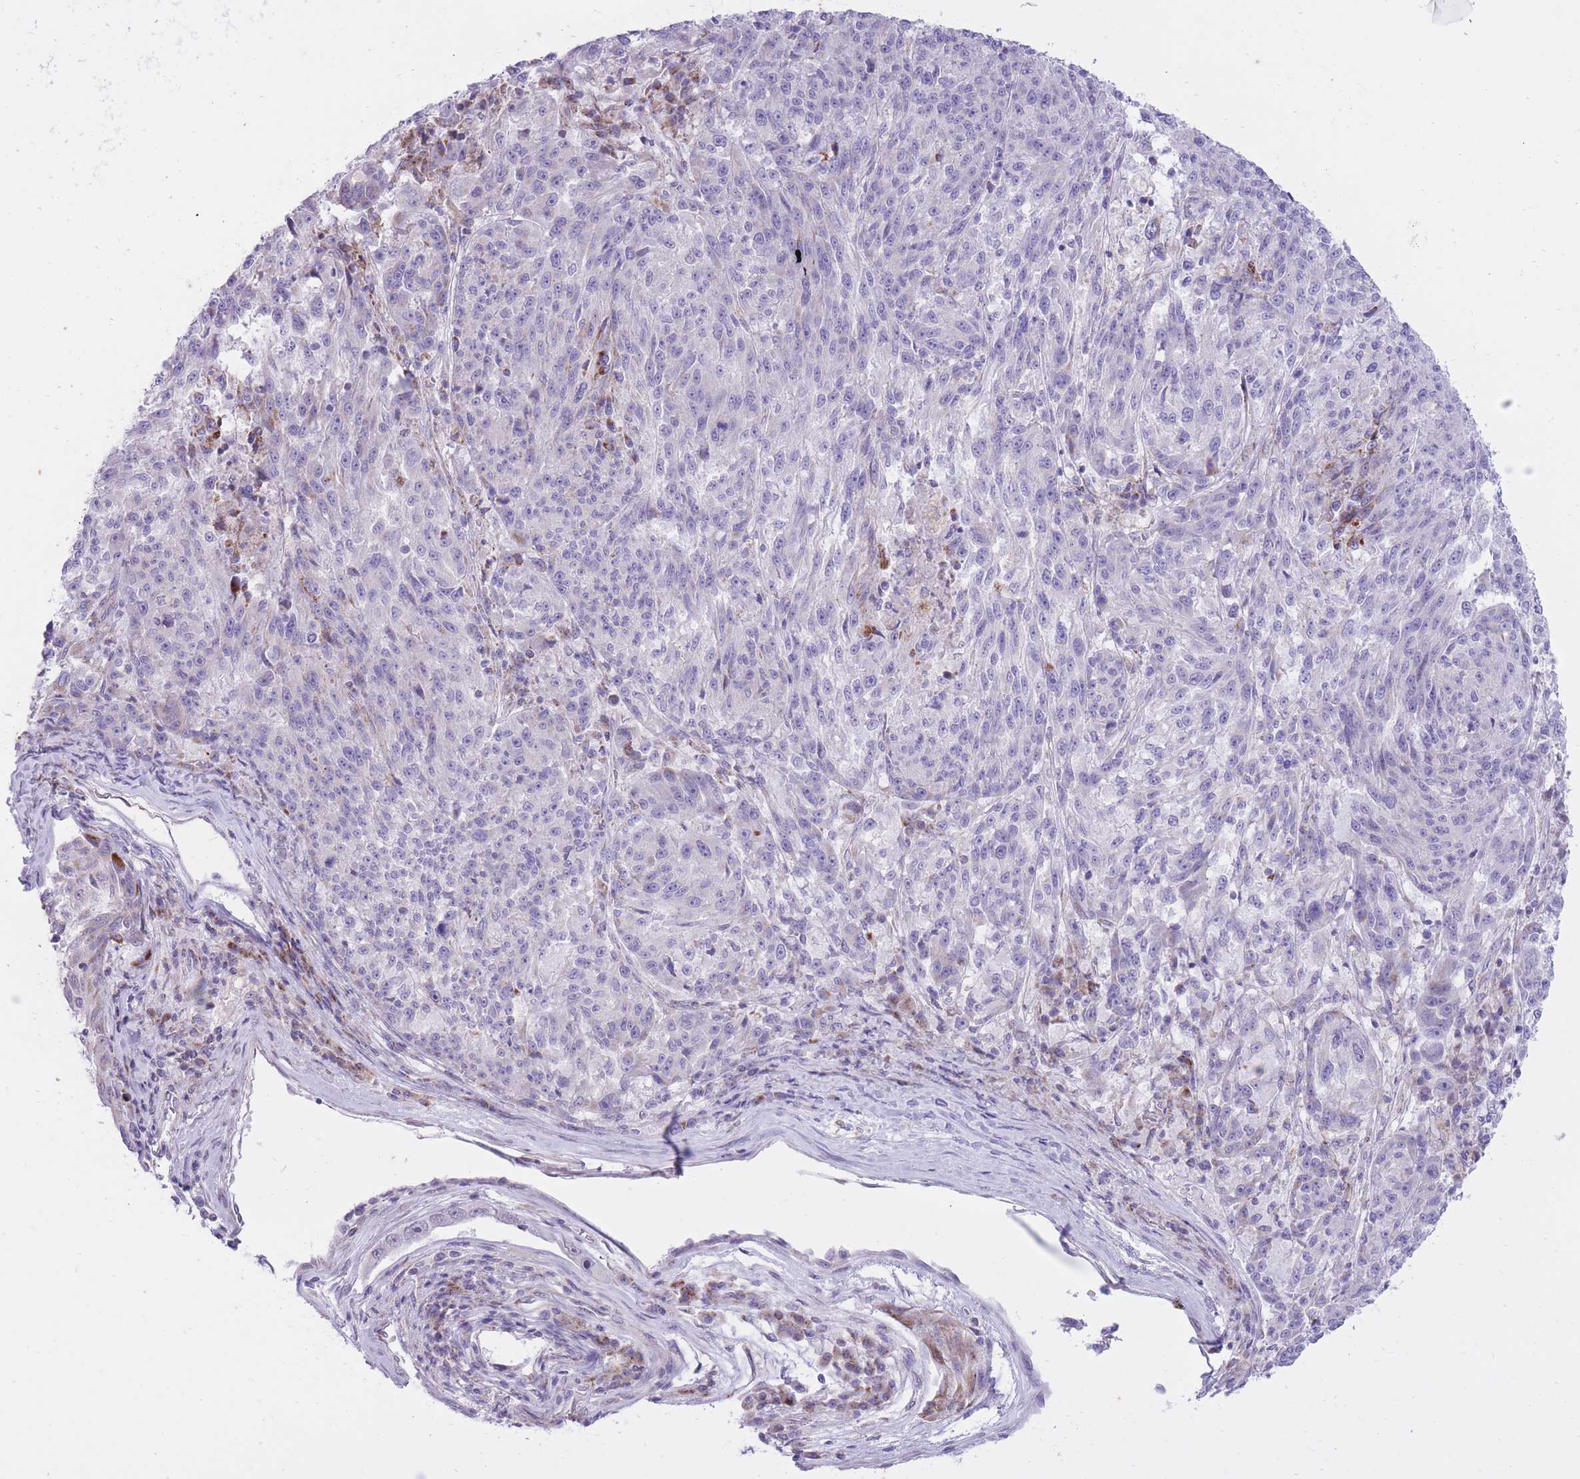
{"staining": {"intensity": "negative", "quantity": "none", "location": "none"}, "tissue": "melanoma", "cell_type": "Tumor cells", "image_type": "cancer", "snomed": [{"axis": "morphology", "description": "Malignant melanoma, NOS"}, {"axis": "topography", "description": "Skin"}], "caption": "Tumor cells show no significant staining in malignant melanoma. (DAB immunohistochemistry (IHC), high magnification).", "gene": "DENND2D", "patient": {"sex": "male", "age": 53}}